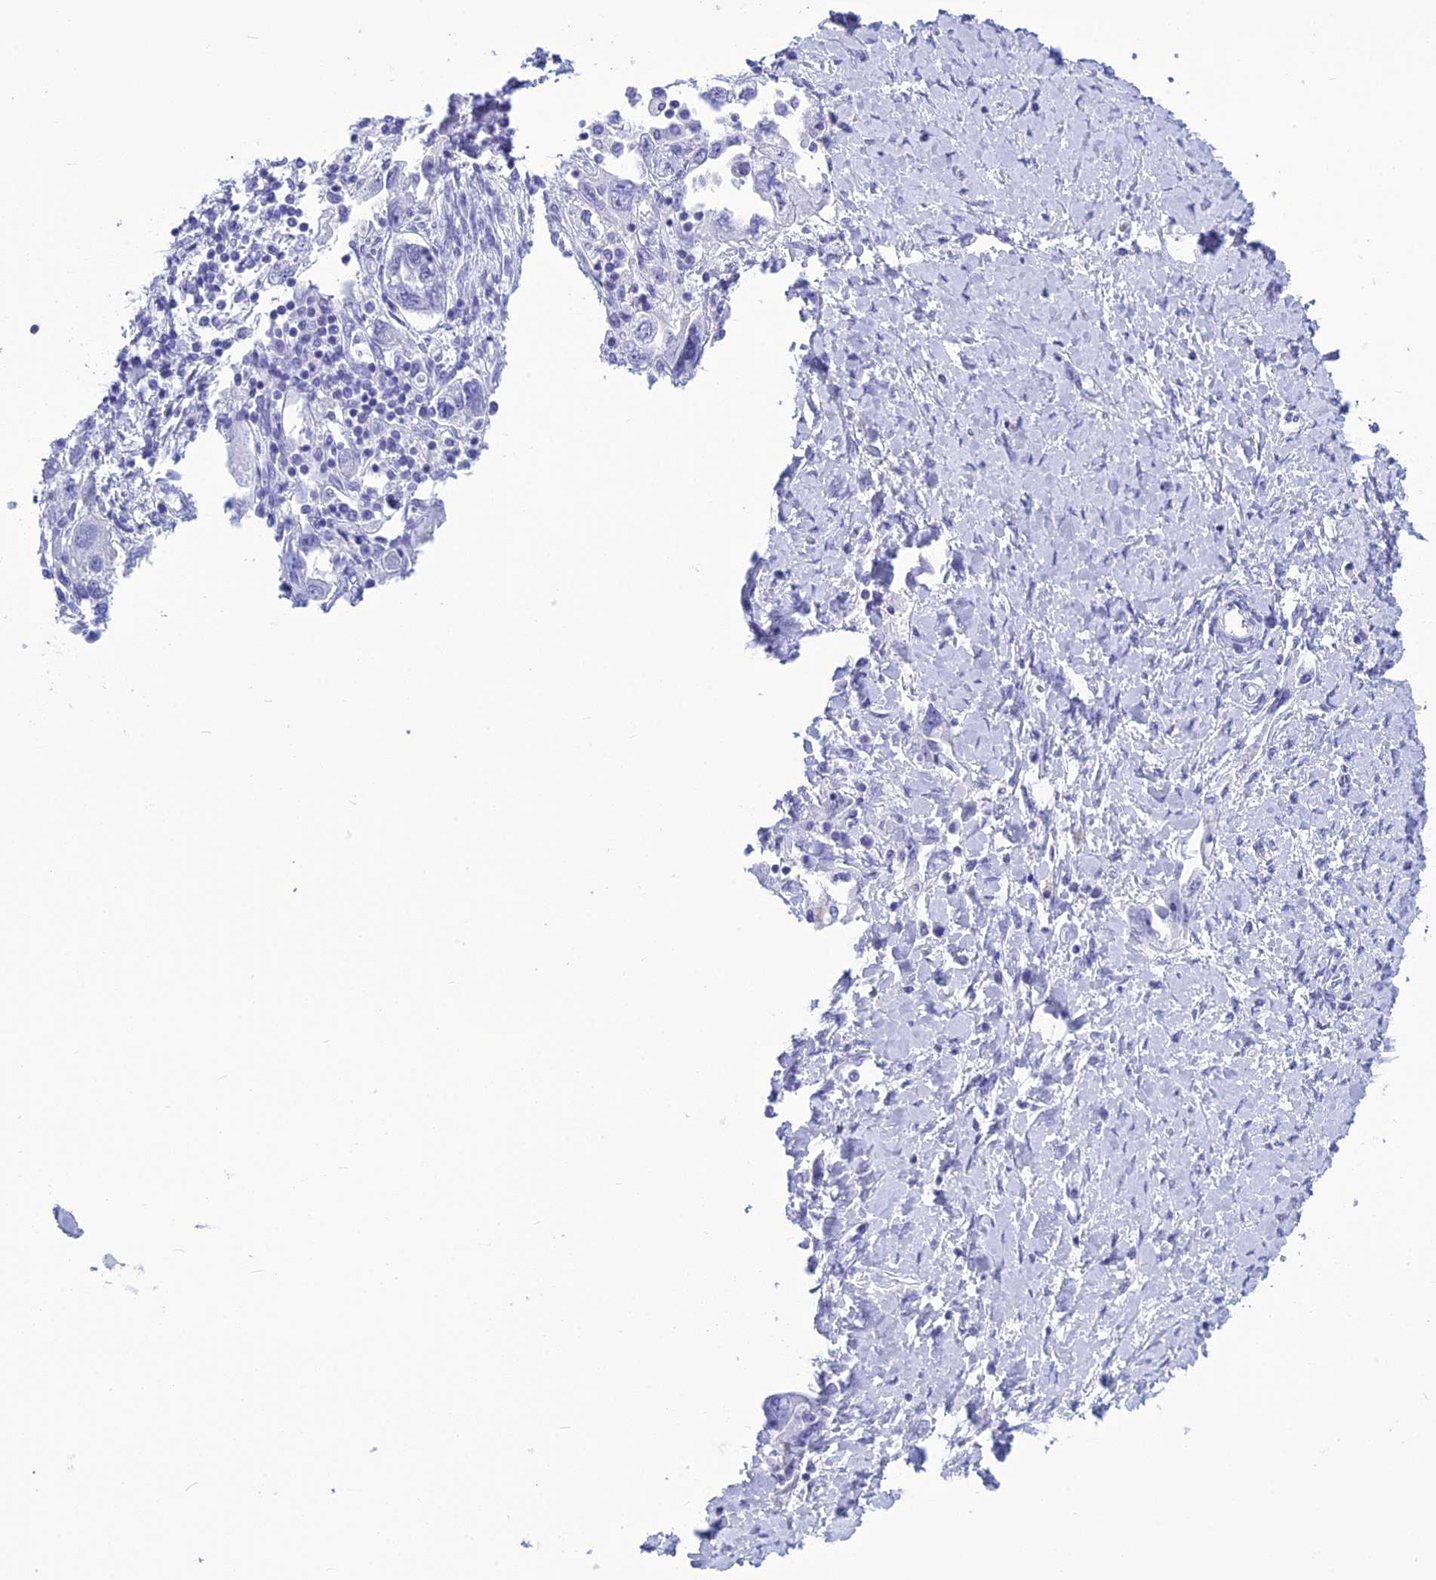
{"staining": {"intensity": "negative", "quantity": "none", "location": "none"}, "tissue": "ovarian cancer", "cell_type": "Tumor cells", "image_type": "cancer", "snomed": [{"axis": "morphology", "description": "Carcinoma, NOS"}, {"axis": "morphology", "description": "Cystadenocarcinoma, serous, NOS"}, {"axis": "topography", "description": "Ovary"}], "caption": "Immunohistochemical staining of human ovarian serous cystadenocarcinoma demonstrates no significant staining in tumor cells. (Brightfield microscopy of DAB (3,3'-diaminobenzidine) IHC at high magnification).", "gene": "BBS2", "patient": {"sex": "female", "age": 69}}